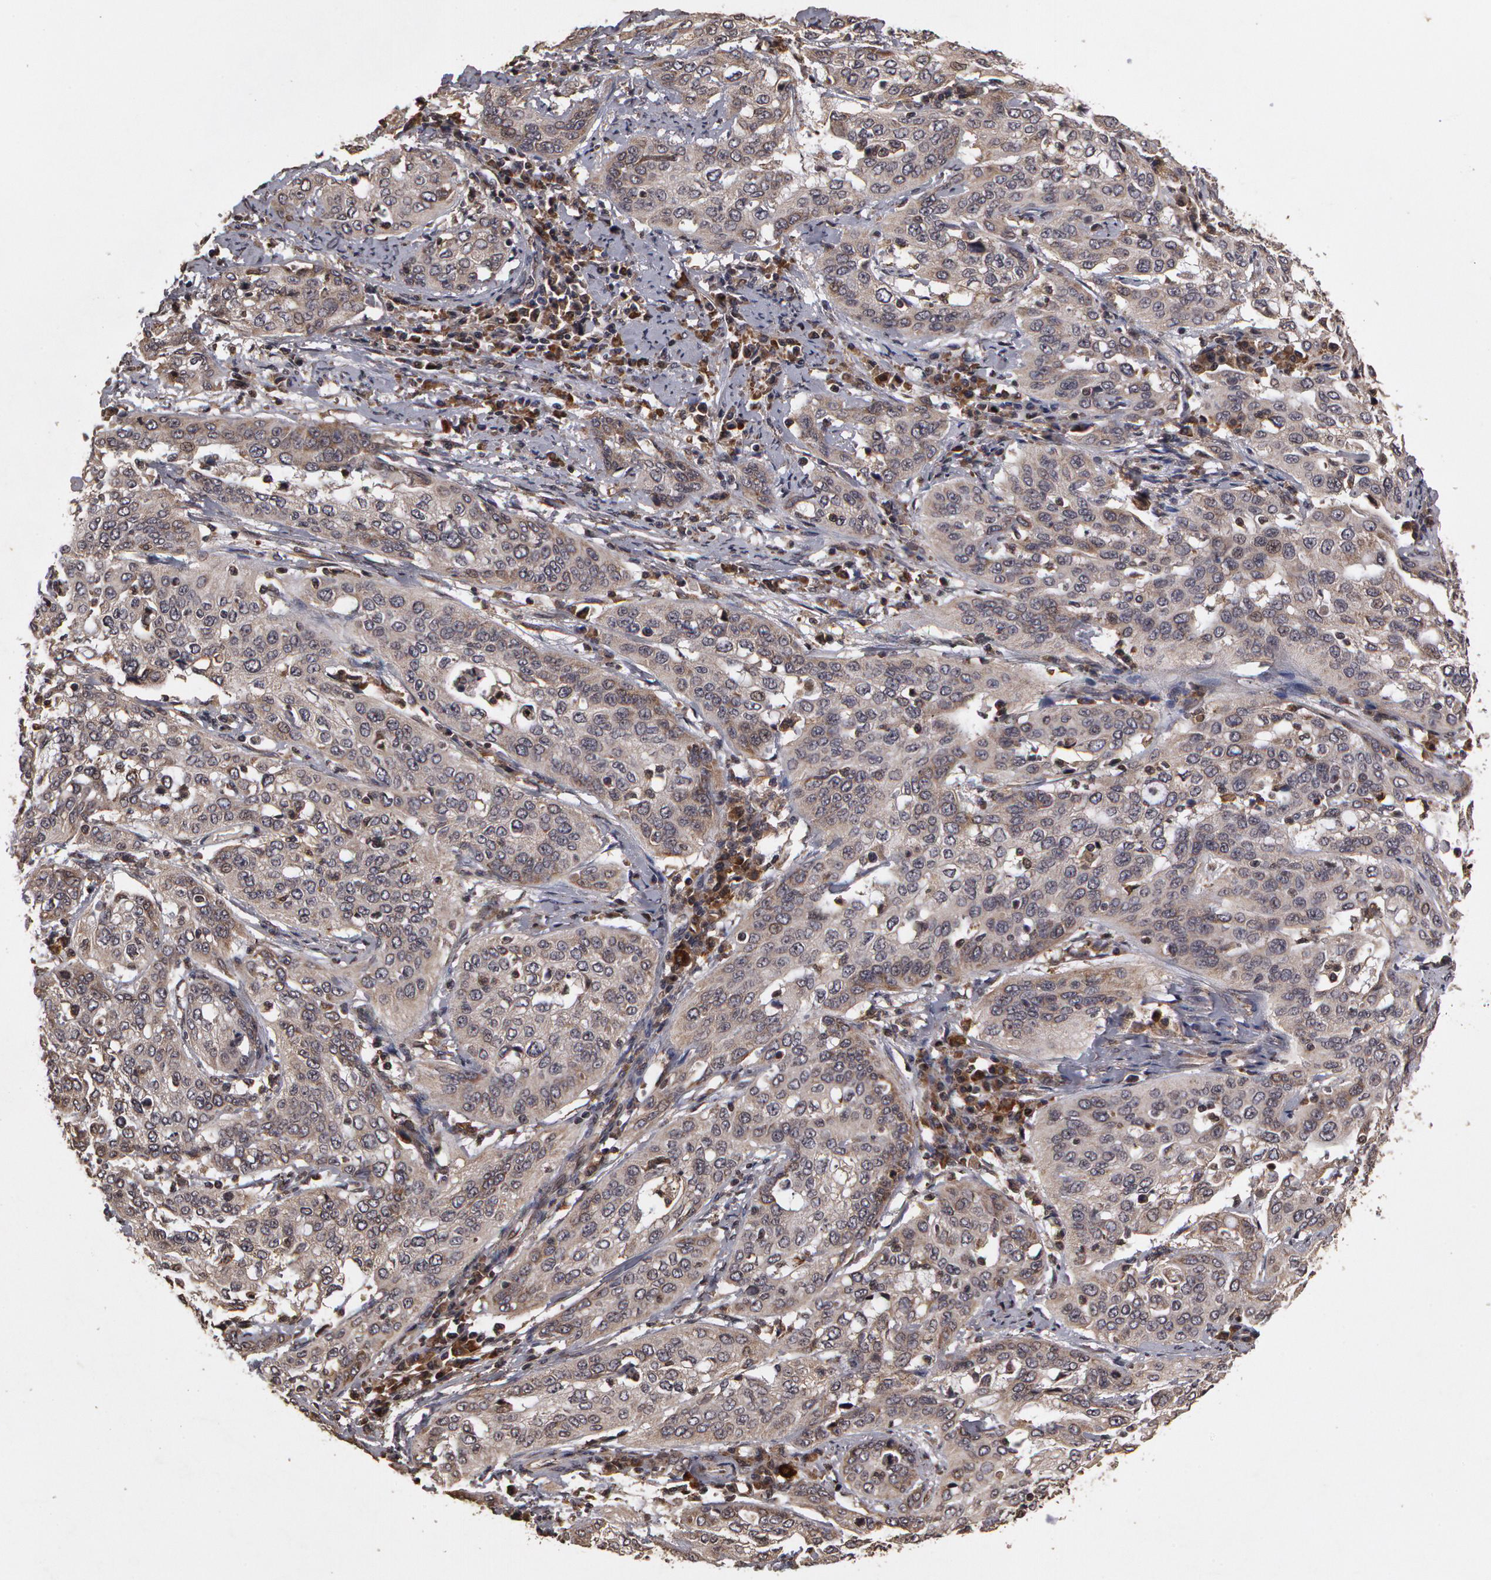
{"staining": {"intensity": "negative", "quantity": "none", "location": "none"}, "tissue": "cervical cancer", "cell_type": "Tumor cells", "image_type": "cancer", "snomed": [{"axis": "morphology", "description": "Squamous cell carcinoma, NOS"}, {"axis": "topography", "description": "Cervix"}], "caption": "The immunohistochemistry image has no significant expression in tumor cells of cervical cancer (squamous cell carcinoma) tissue.", "gene": "CALR", "patient": {"sex": "female", "age": 41}}